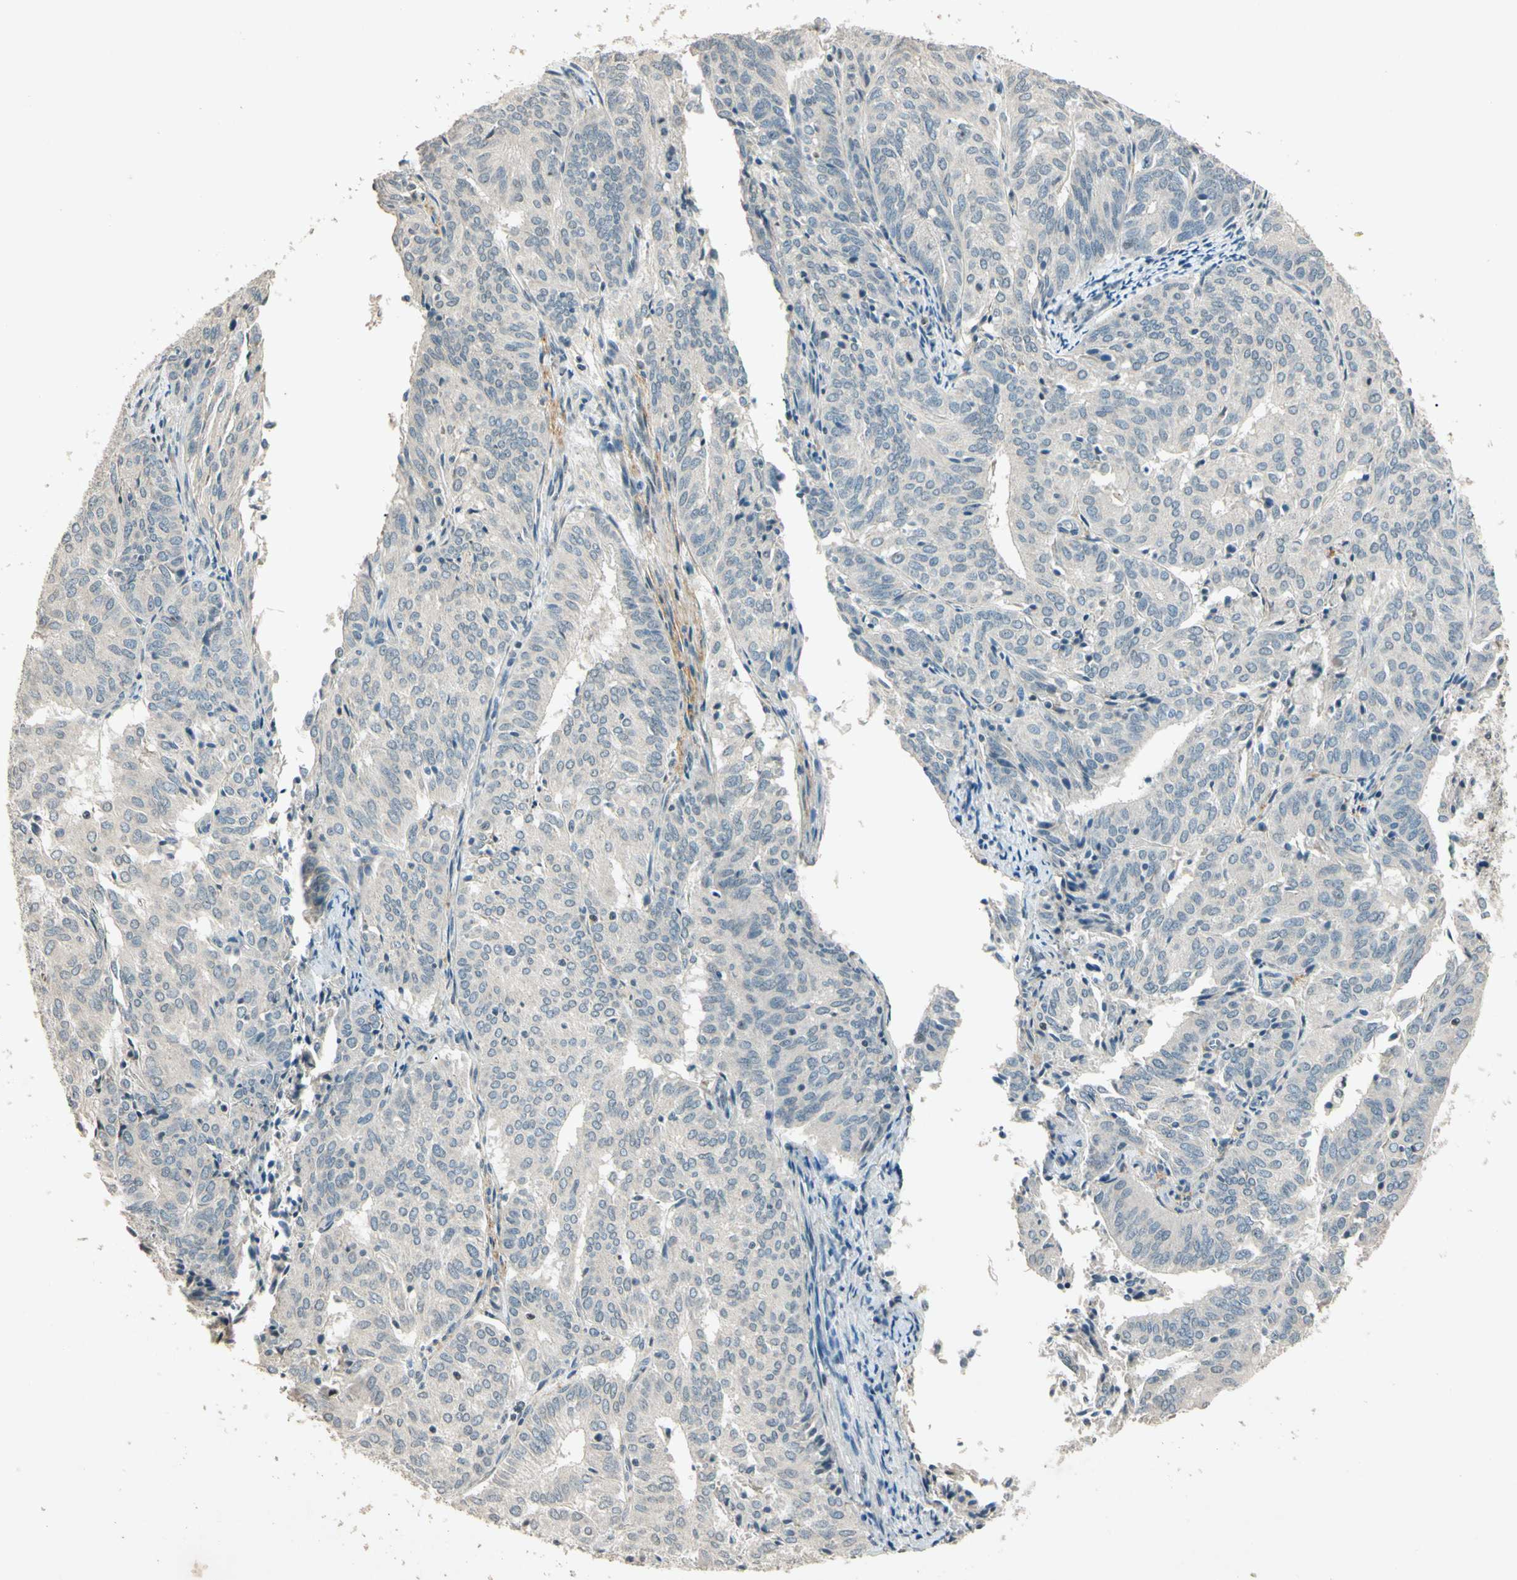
{"staining": {"intensity": "negative", "quantity": "none", "location": "none"}, "tissue": "endometrial cancer", "cell_type": "Tumor cells", "image_type": "cancer", "snomed": [{"axis": "morphology", "description": "Adenocarcinoma, NOS"}, {"axis": "topography", "description": "Uterus"}], "caption": "IHC micrograph of human endometrial cancer (adenocarcinoma) stained for a protein (brown), which displays no positivity in tumor cells.", "gene": "ZBTB4", "patient": {"sex": "female", "age": 60}}